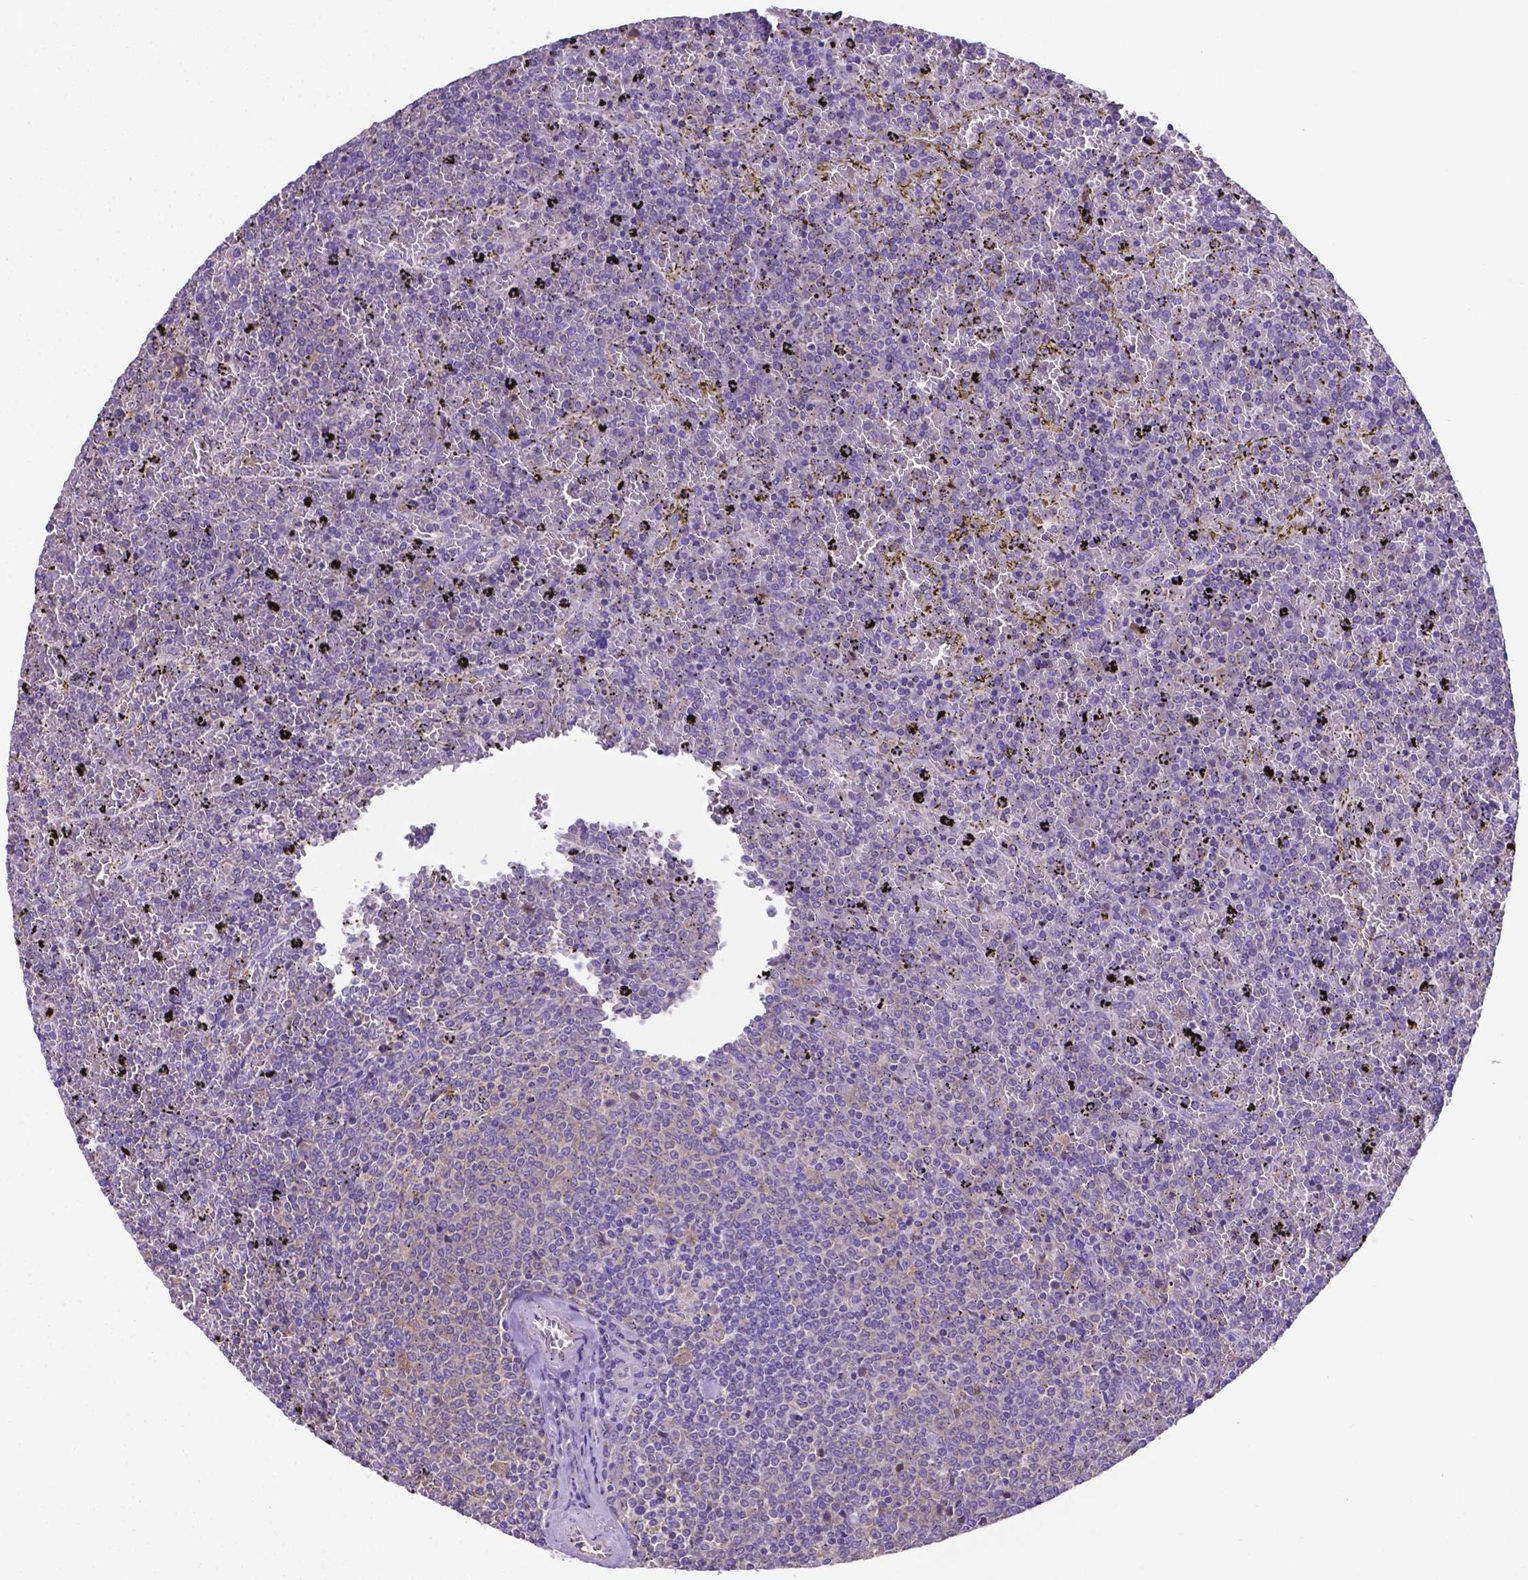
{"staining": {"intensity": "negative", "quantity": "none", "location": "none"}, "tissue": "lymphoma", "cell_type": "Tumor cells", "image_type": "cancer", "snomed": [{"axis": "morphology", "description": "Malignant lymphoma, non-Hodgkin's type, Low grade"}, {"axis": "topography", "description": "Spleen"}], "caption": "Immunohistochemical staining of low-grade malignant lymphoma, non-Hodgkin's type shows no significant staining in tumor cells.", "gene": "RPL6", "patient": {"sex": "female", "age": 77}}